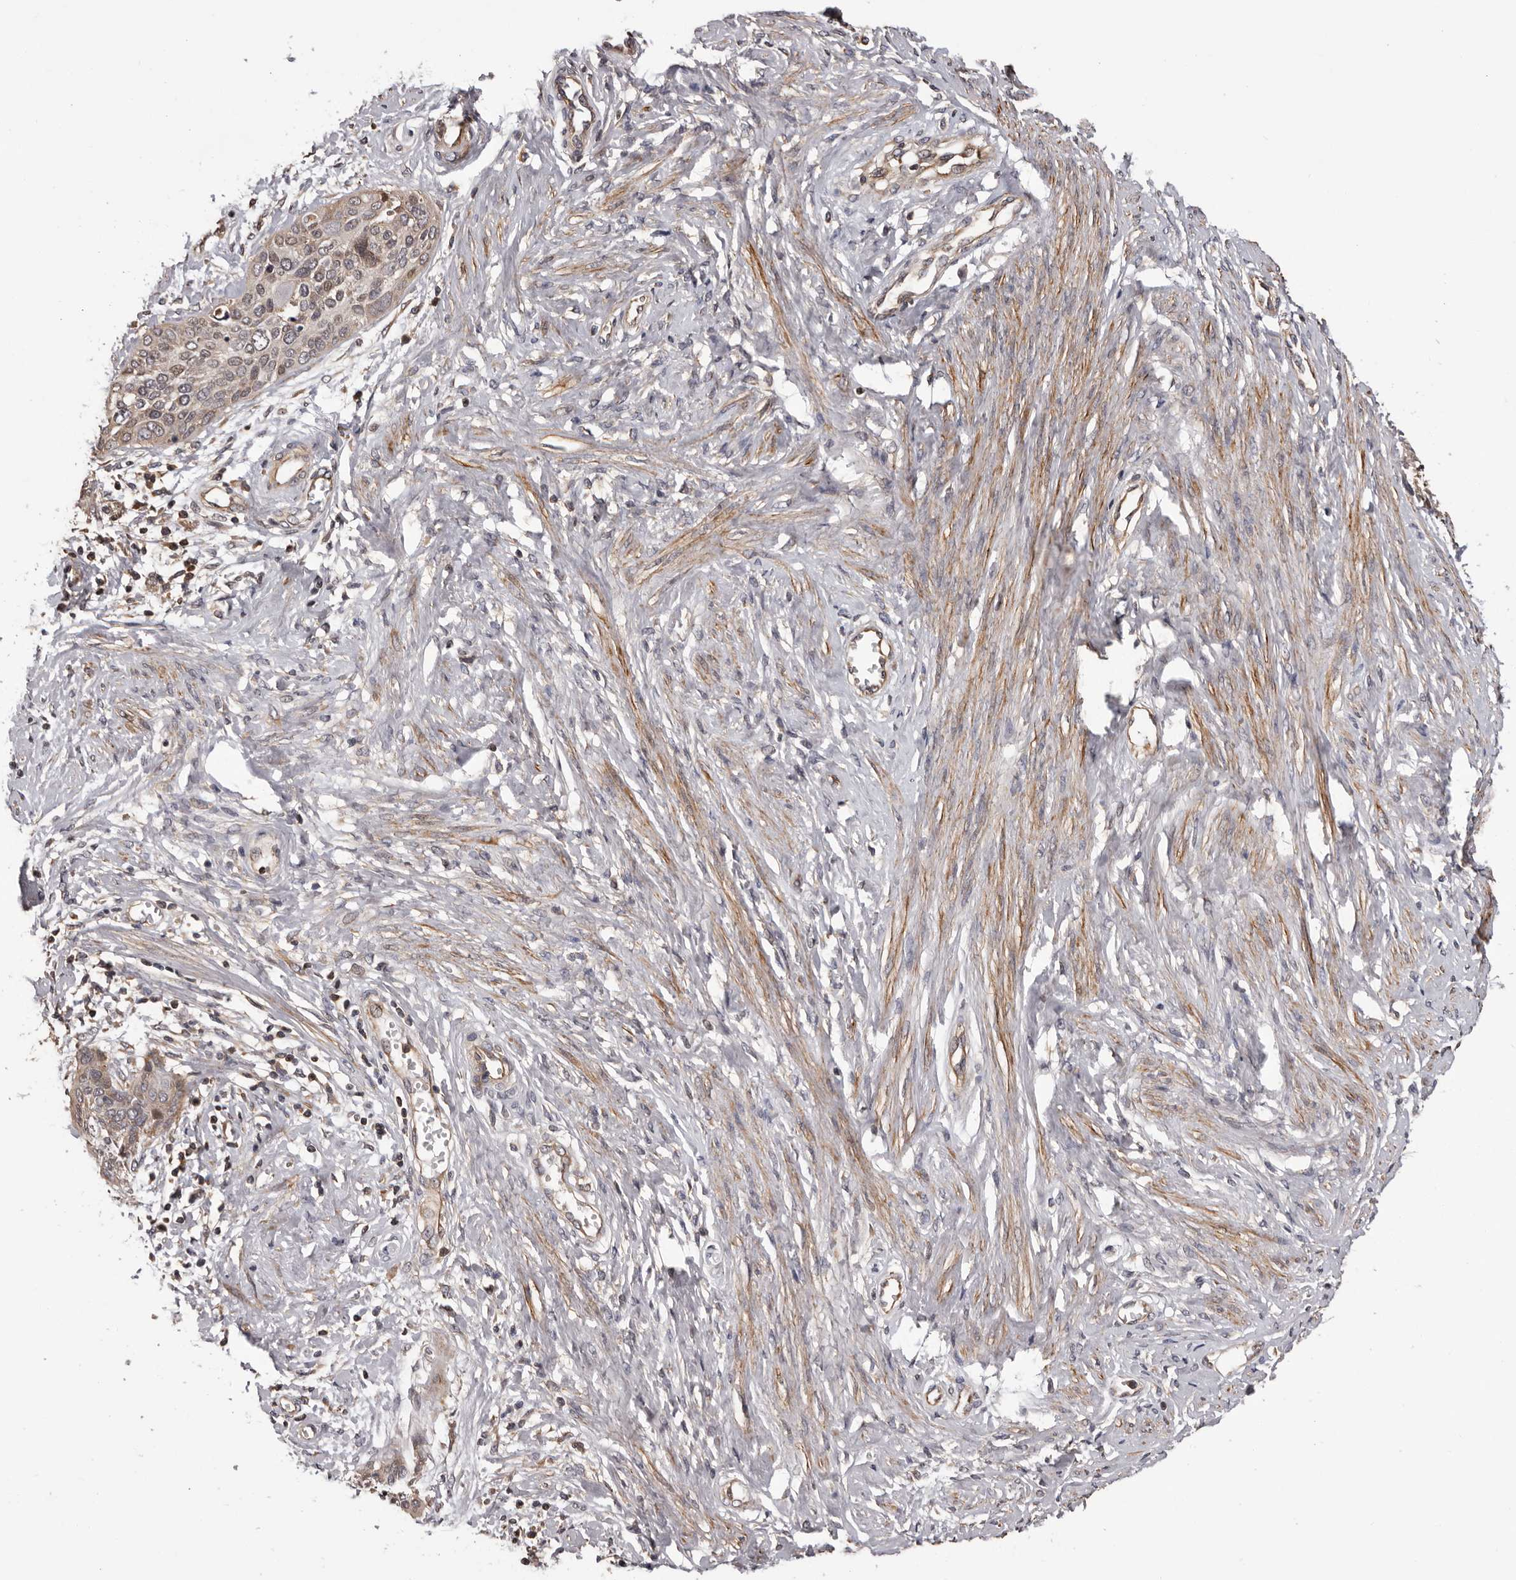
{"staining": {"intensity": "weak", "quantity": "25%-75%", "location": "cytoplasmic/membranous,nuclear"}, "tissue": "cervical cancer", "cell_type": "Tumor cells", "image_type": "cancer", "snomed": [{"axis": "morphology", "description": "Squamous cell carcinoma, NOS"}, {"axis": "topography", "description": "Cervix"}], "caption": "DAB (3,3'-diaminobenzidine) immunohistochemical staining of human cervical cancer shows weak cytoplasmic/membranous and nuclear protein positivity in about 25%-75% of tumor cells. The staining was performed using DAB (3,3'-diaminobenzidine) to visualize the protein expression in brown, while the nuclei were stained in blue with hematoxylin (Magnification: 20x).", "gene": "ADAMTS2", "patient": {"sex": "female", "age": 37}}